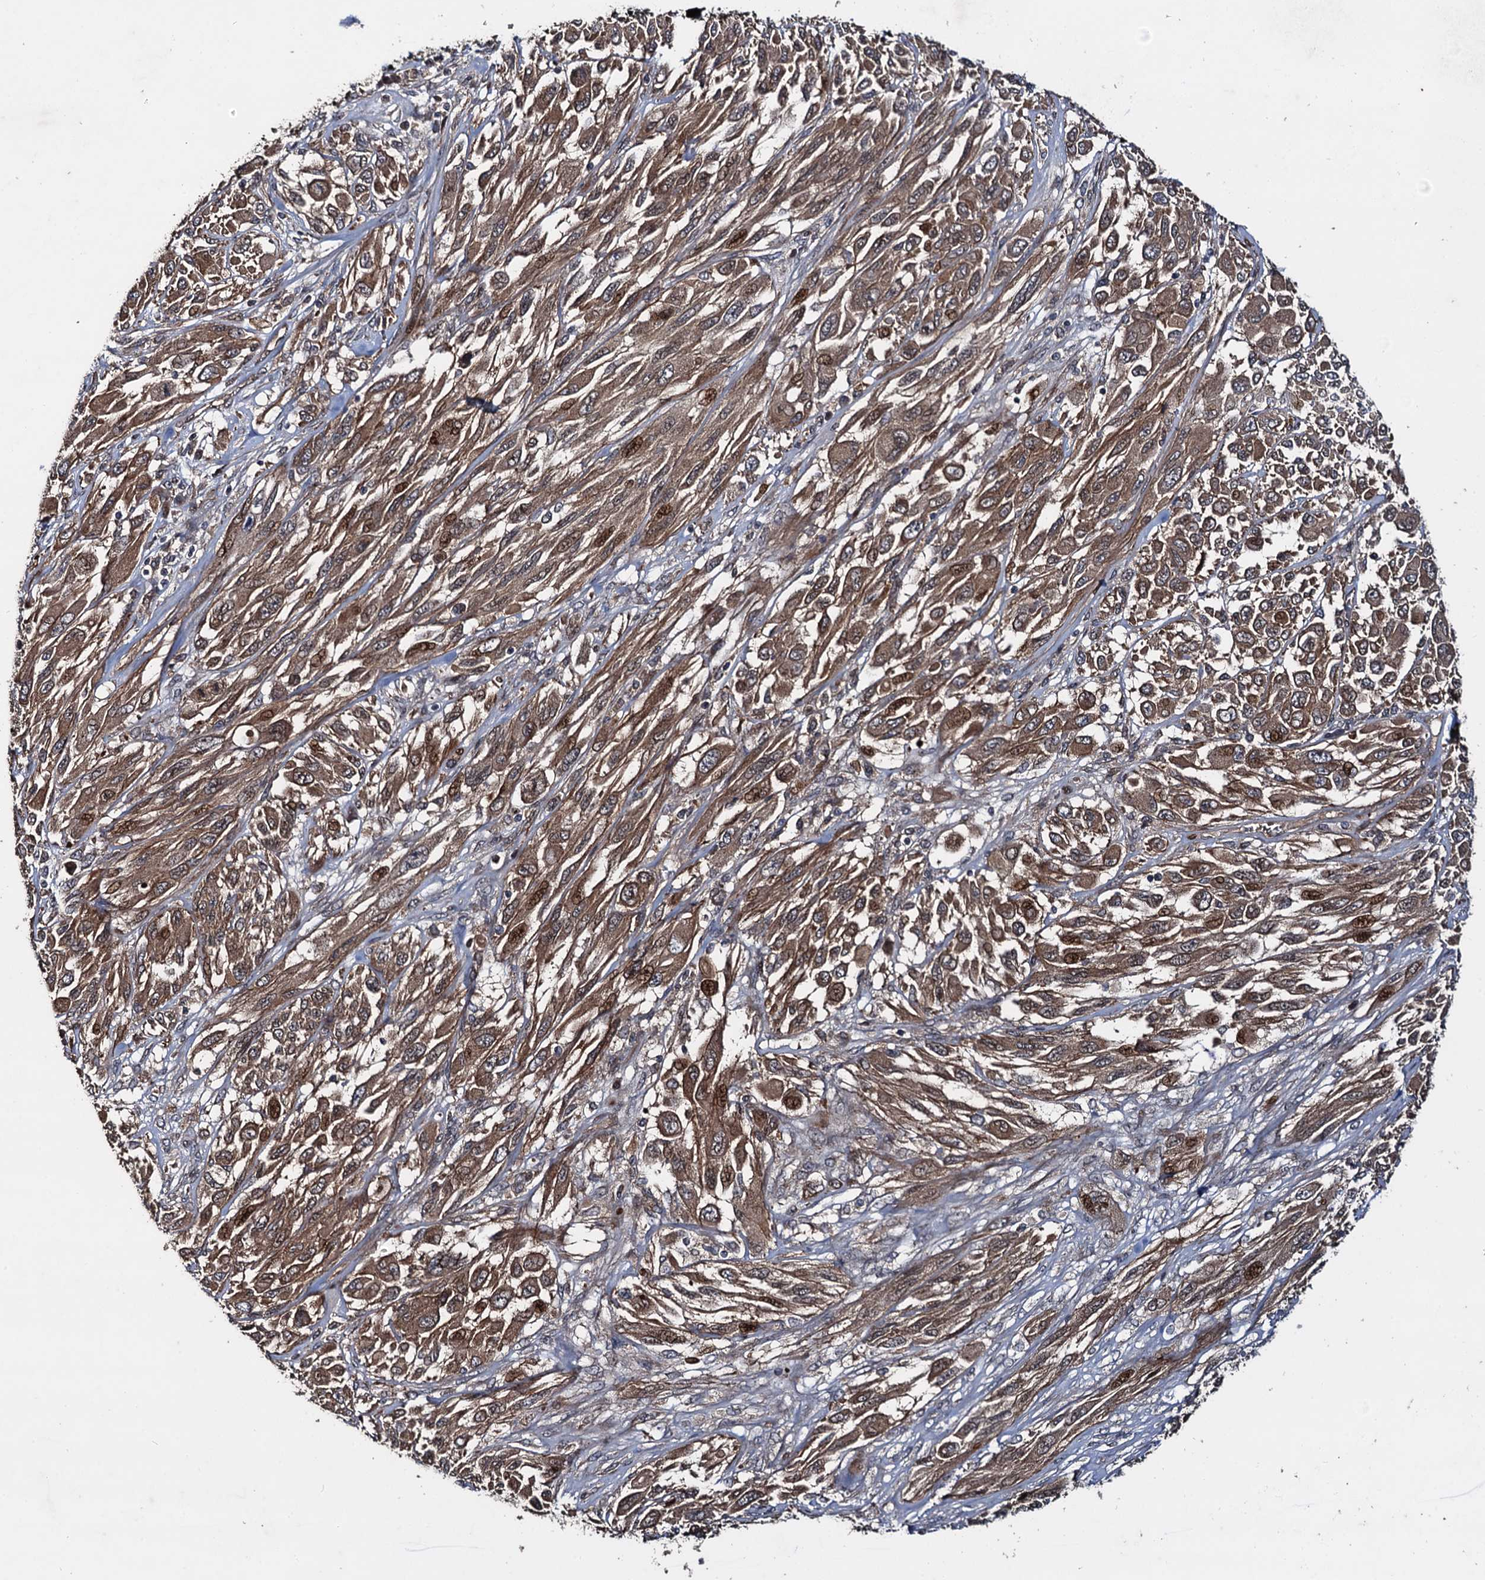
{"staining": {"intensity": "moderate", "quantity": ">75%", "location": "cytoplasmic/membranous"}, "tissue": "melanoma", "cell_type": "Tumor cells", "image_type": "cancer", "snomed": [{"axis": "morphology", "description": "Malignant melanoma, NOS"}, {"axis": "topography", "description": "Skin"}], "caption": "About >75% of tumor cells in human melanoma display moderate cytoplasmic/membranous protein positivity as visualized by brown immunohistochemical staining.", "gene": "RHOBTB1", "patient": {"sex": "female", "age": 91}}